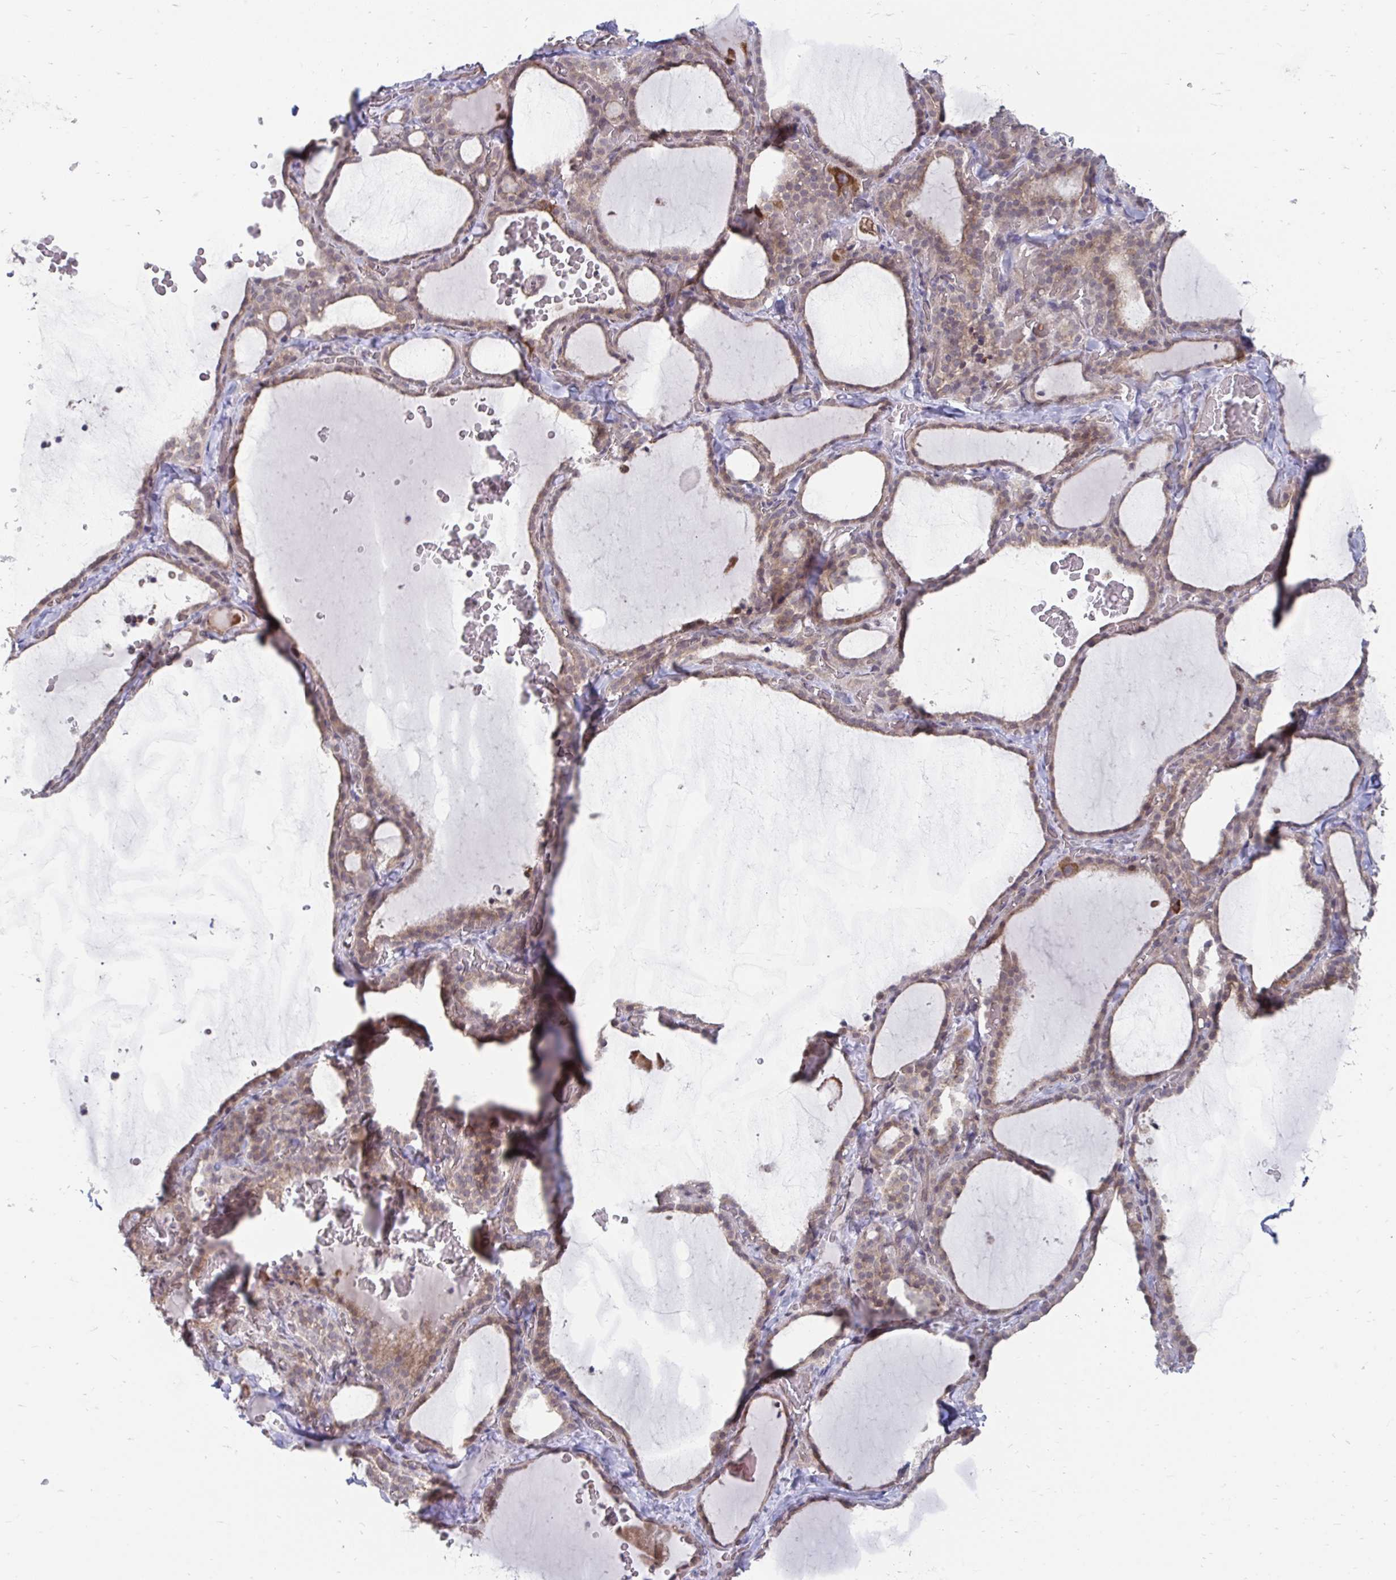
{"staining": {"intensity": "weak", "quantity": "25%-75%", "location": "cytoplasmic/membranous"}, "tissue": "thyroid gland", "cell_type": "Glandular cells", "image_type": "normal", "snomed": [{"axis": "morphology", "description": "Normal tissue, NOS"}, {"axis": "topography", "description": "Thyroid gland"}], "caption": "Immunohistochemistry (IHC) (DAB) staining of normal thyroid gland shows weak cytoplasmic/membranous protein positivity in approximately 25%-75% of glandular cells. The protein is stained brown, and the nuclei are stained in blue (DAB (3,3'-diaminobenzidine) IHC with brightfield microscopy, high magnification).", "gene": "ITPR2", "patient": {"sex": "female", "age": 22}}